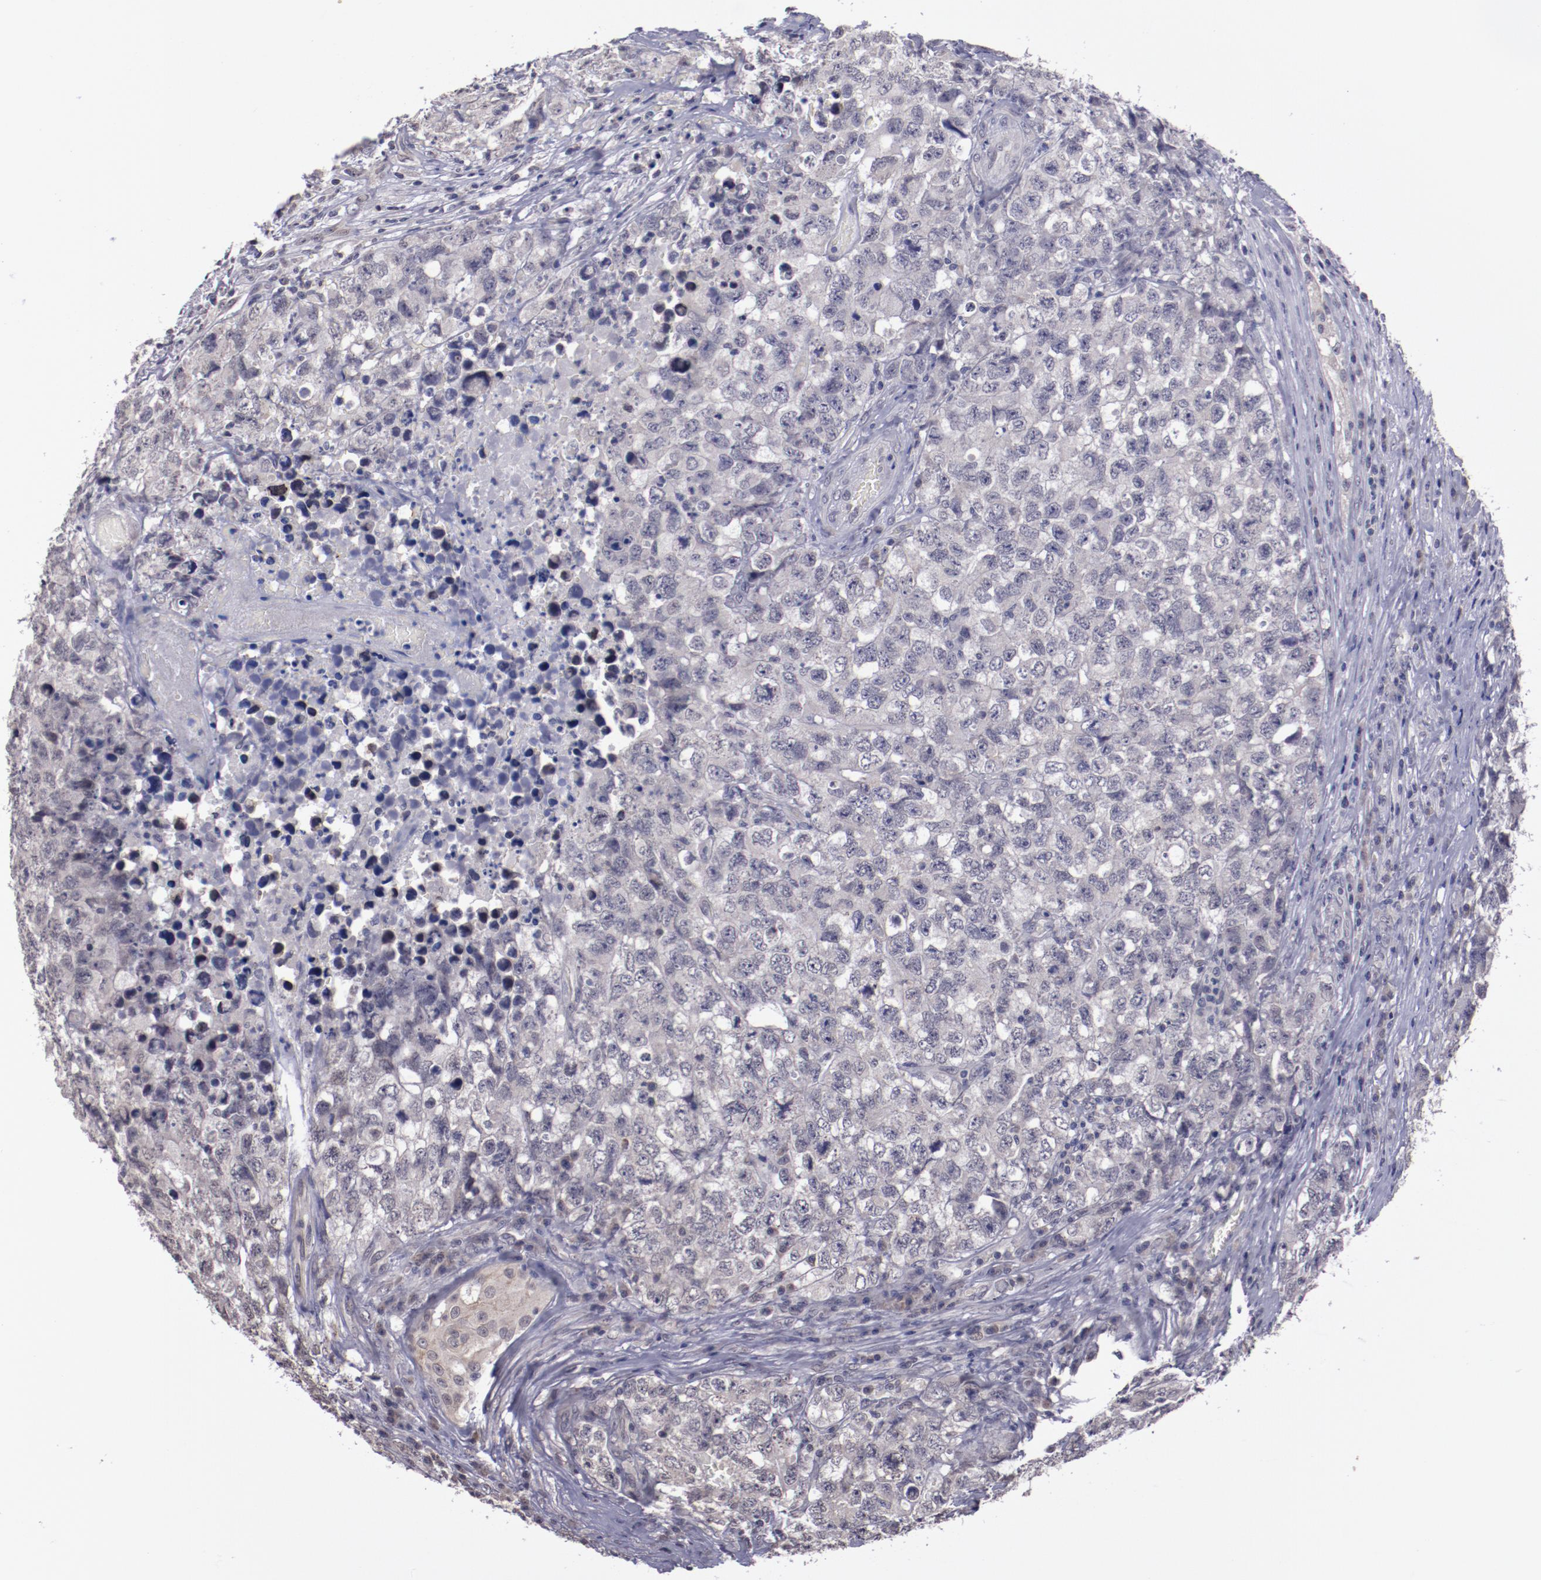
{"staining": {"intensity": "weak", "quantity": "<25%", "location": "cytoplasmic/membranous"}, "tissue": "testis cancer", "cell_type": "Tumor cells", "image_type": "cancer", "snomed": [{"axis": "morphology", "description": "Carcinoma, Embryonal, NOS"}, {"axis": "topography", "description": "Testis"}], "caption": "Photomicrograph shows no protein staining in tumor cells of testis embryonal carcinoma tissue.", "gene": "NRXN3", "patient": {"sex": "male", "age": 31}}